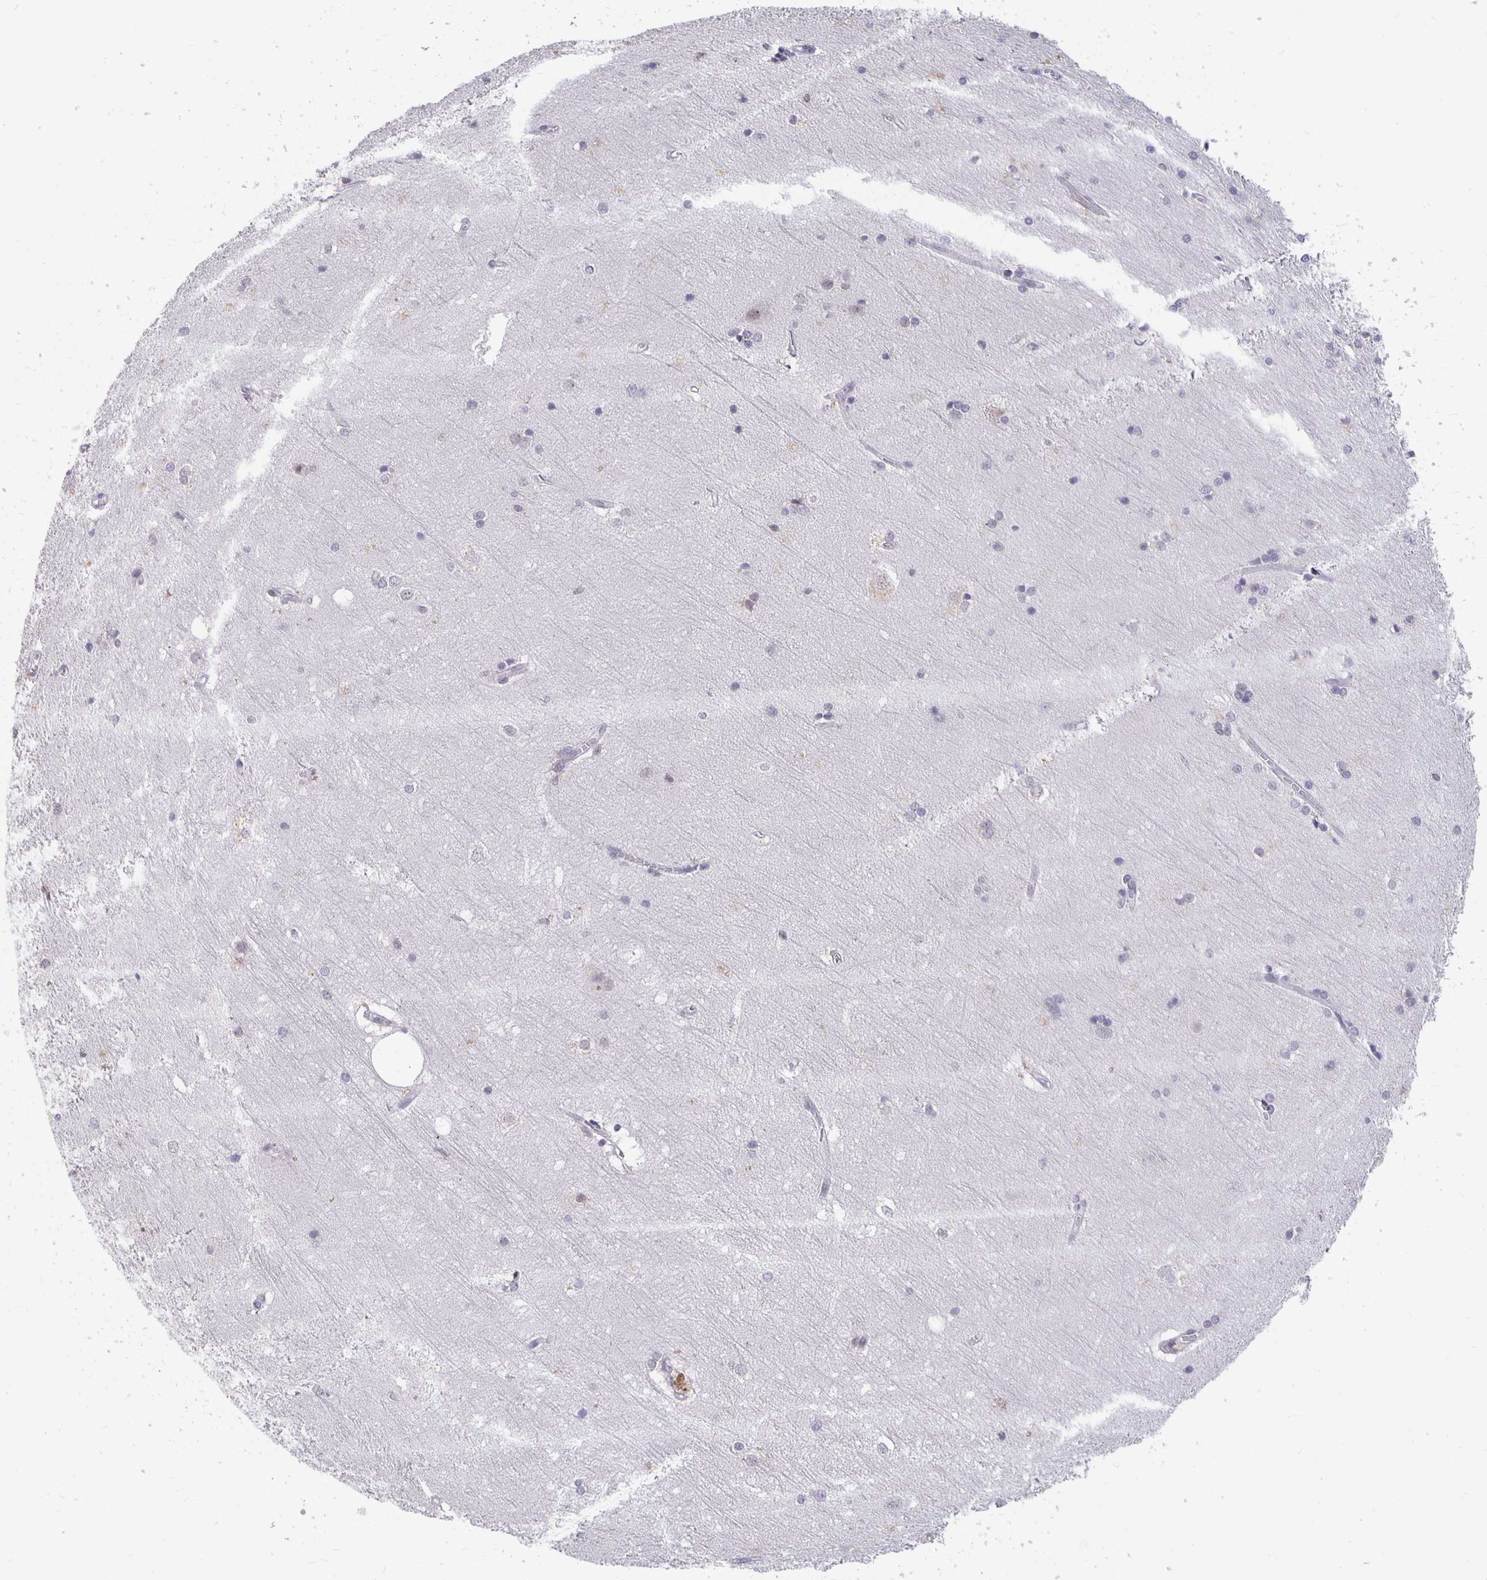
{"staining": {"intensity": "negative", "quantity": "none", "location": "none"}, "tissue": "hippocampus", "cell_type": "Glial cells", "image_type": "normal", "snomed": [{"axis": "morphology", "description": "Normal tissue, NOS"}, {"axis": "topography", "description": "Cerebral cortex"}, {"axis": "topography", "description": "Hippocampus"}], "caption": "The photomicrograph displays no significant positivity in glial cells of hippocampus. (DAB (3,3'-diaminobenzidine) immunohistochemistry (IHC) visualized using brightfield microscopy, high magnification).", "gene": "ZNF691", "patient": {"sex": "female", "age": 19}}